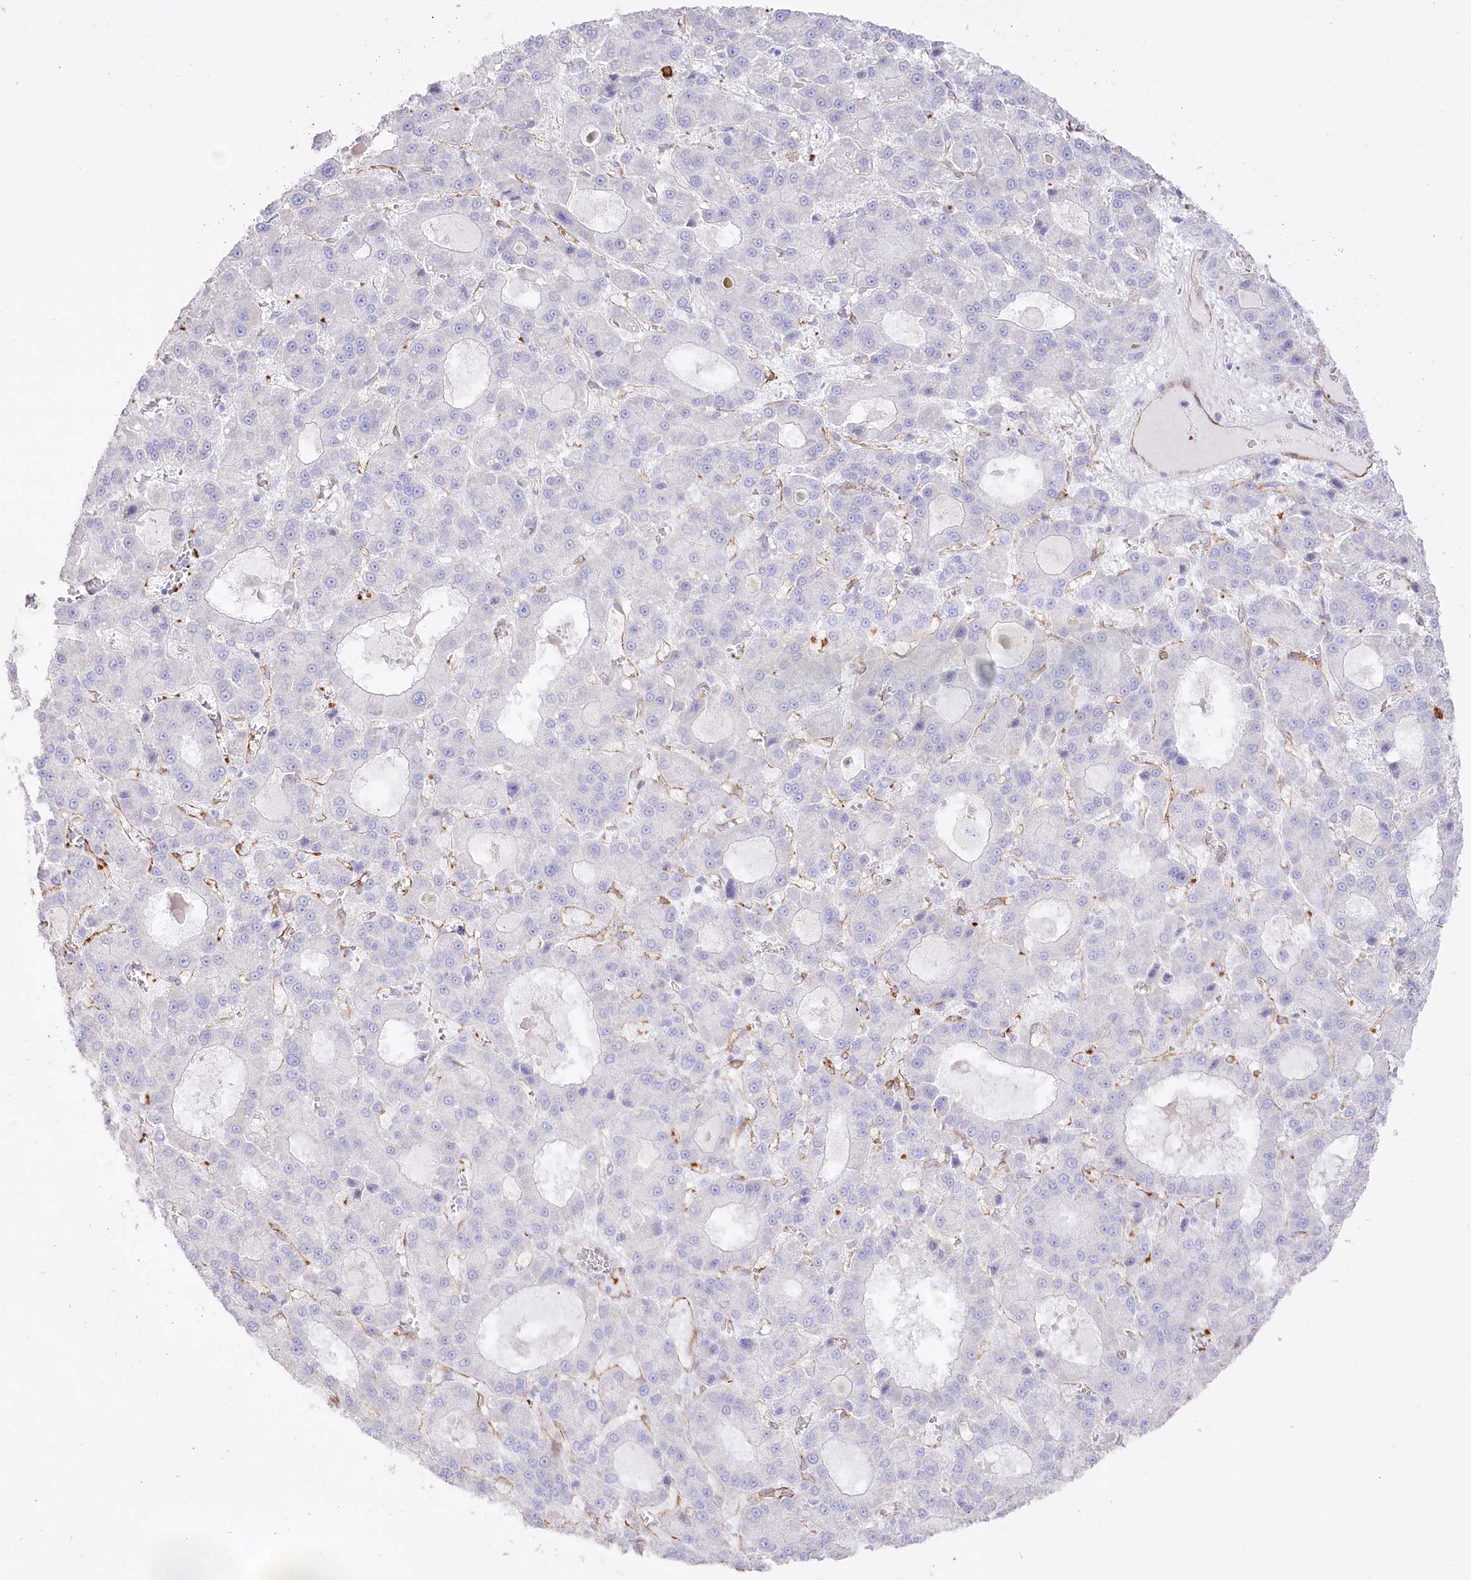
{"staining": {"intensity": "negative", "quantity": "none", "location": "none"}, "tissue": "liver cancer", "cell_type": "Tumor cells", "image_type": "cancer", "snomed": [{"axis": "morphology", "description": "Carcinoma, Hepatocellular, NOS"}, {"axis": "topography", "description": "Liver"}], "caption": "An image of liver cancer (hepatocellular carcinoma) stained for a protein demonstrates no brown staining in tumor cells. Nuclei are stained in blue.", "gene": "SLC39A10", "patient": {"sex": "male", "age": 70}}